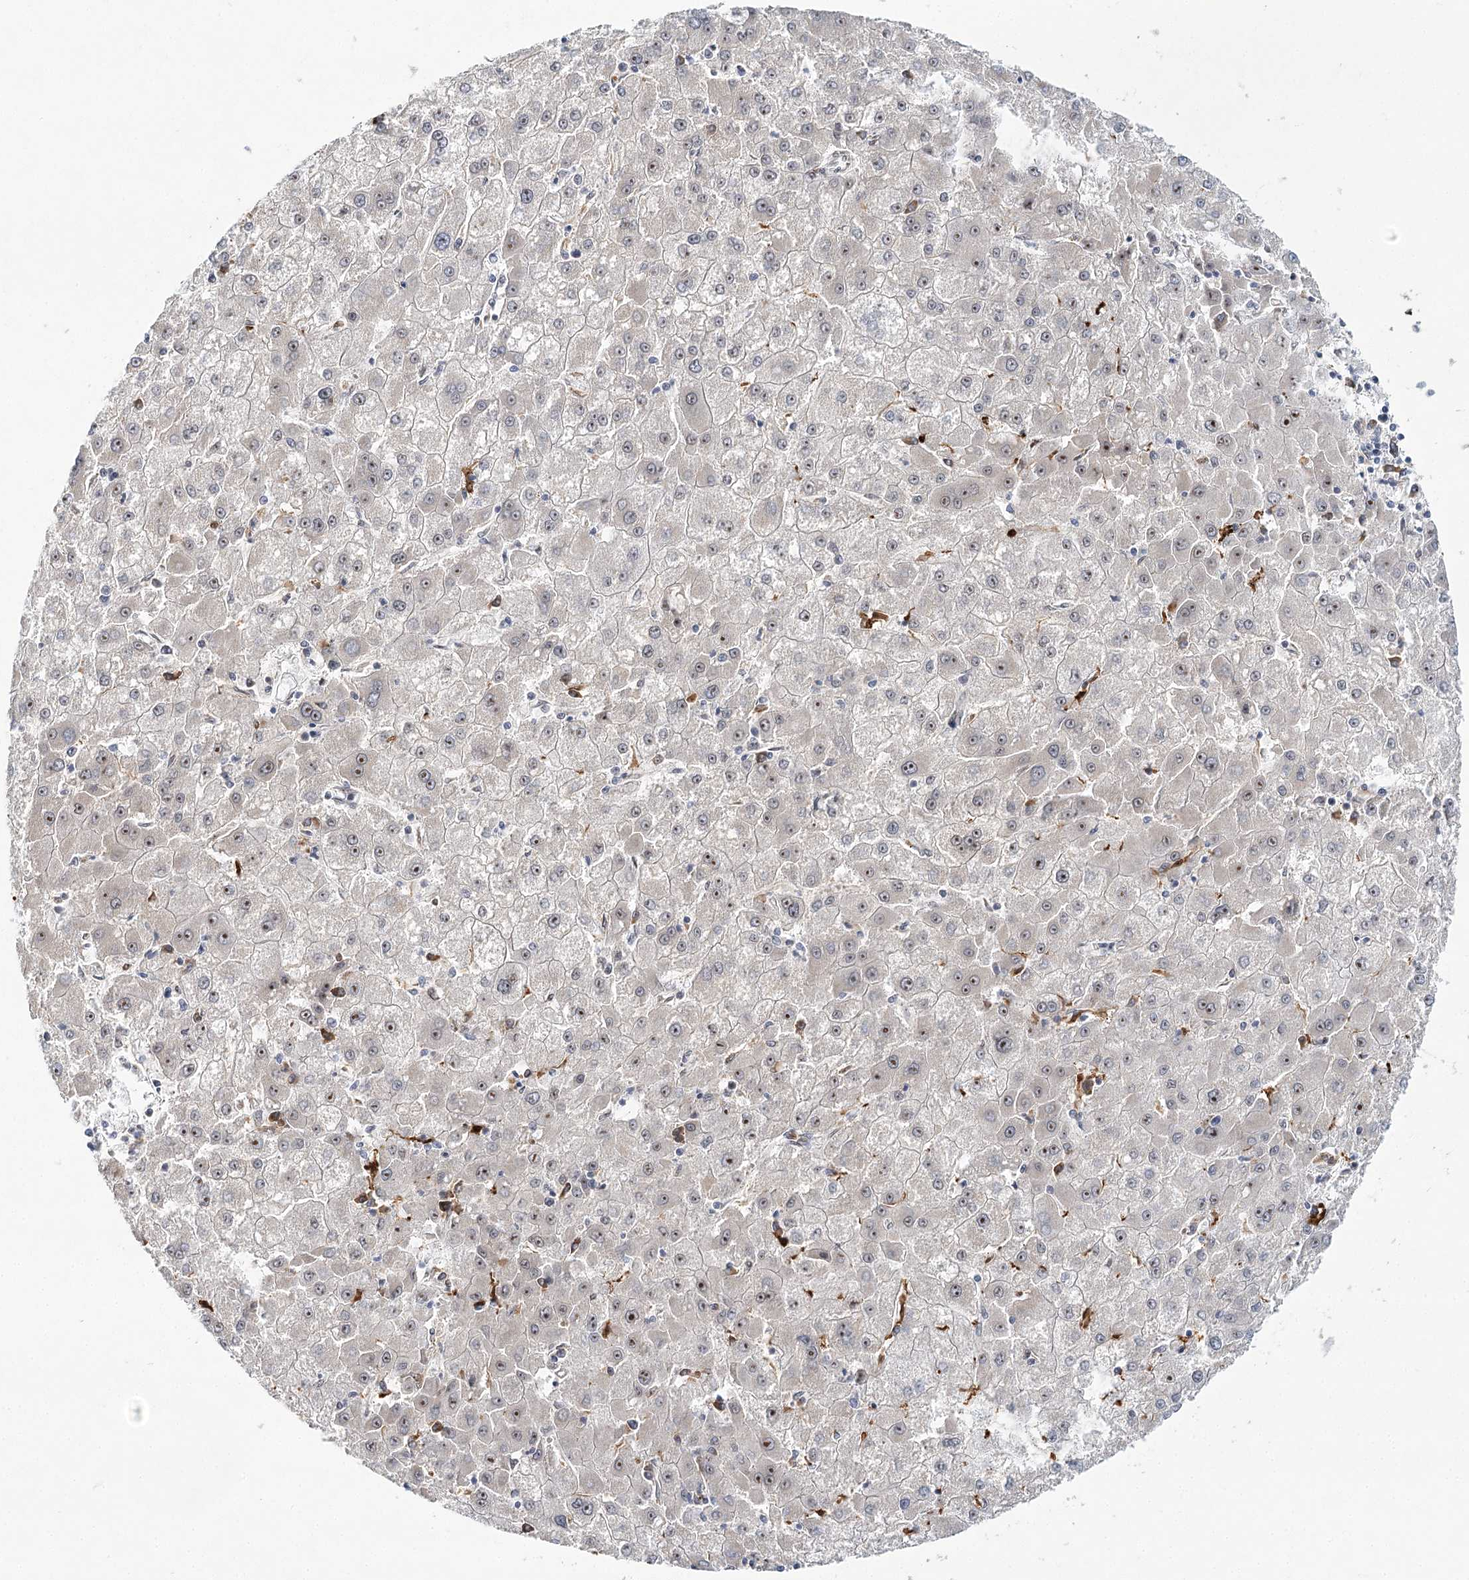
{"staining": {"intensity": "weak", "quantity": "<25%", "location": "nuclear"}, "tissue": "liver cancer", "cell_type": "Tumor cells", "image_type": "cancer", "snomed": [{"axis": "morphology", "description": "Carcinoma, Hepatocellular, NOS"}, {"axis": "topography", "description": "Liver"}], "caption": "Immunohistochemical staining of liver hepatocellular carcinoma demonstrates no significant expression in tumor cells.", "gene": "WDR36", "patient": {"sex": "male", "age": 72}}